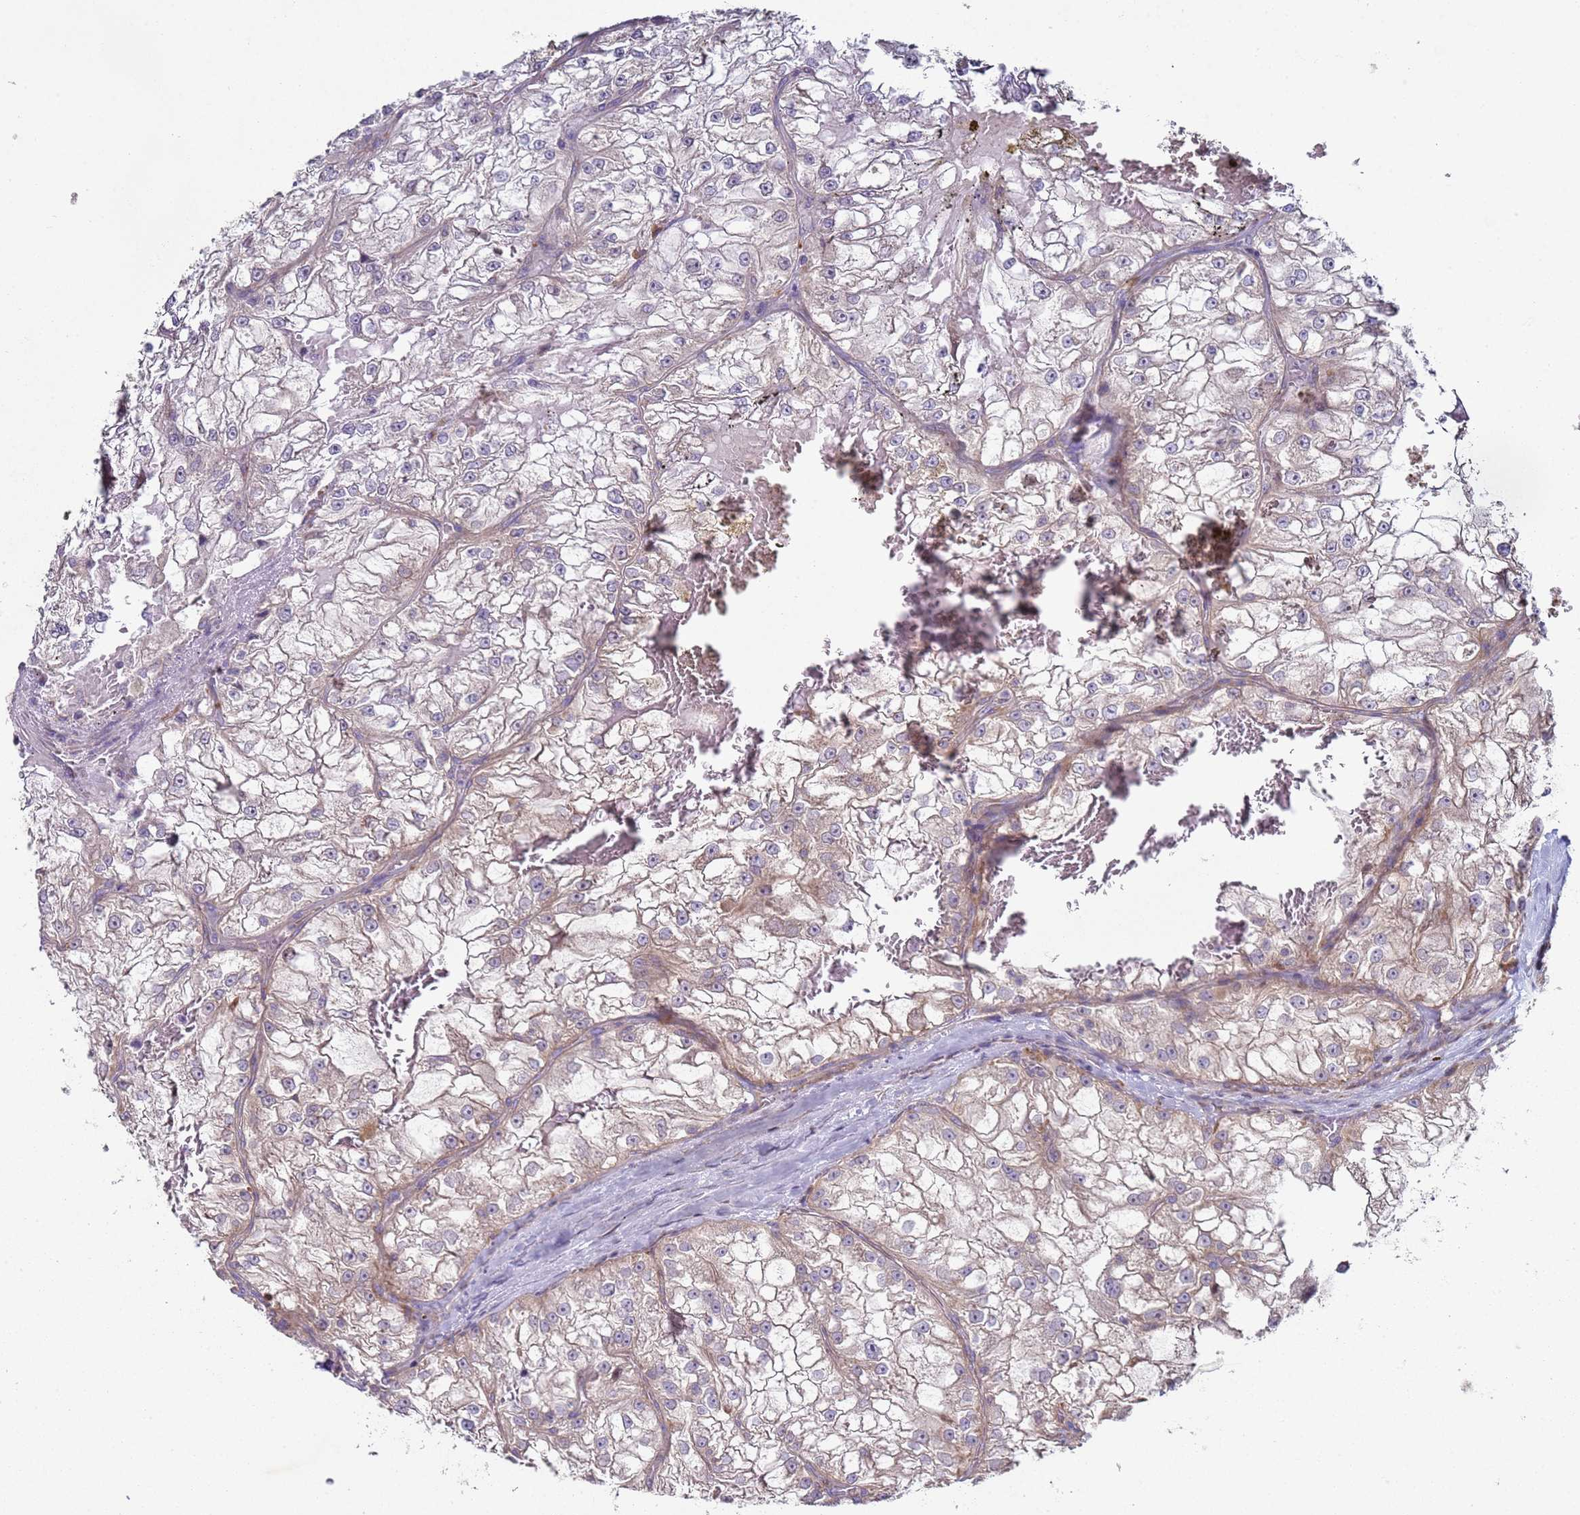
{"staining": {"intensity": "weak", "quantity": "<25%", "location": "cytoplasmic/membranous"}, "tissue": "renal cancer", "cell_type": "Tumor cells", "image_type": "cancer", "snomed": [{"axis": "morphology", "description": "Adenocarcinoma, NOS"}, {"axis": "topography", "description": "Kidney"}], "caption": "This is an immunohistochemistry (IHC) image of adenocarcinoma (renal). There is no positivity in tumor cells.", "gene": "DIP2B", "patient": {"sex": "female", "age": 72}}